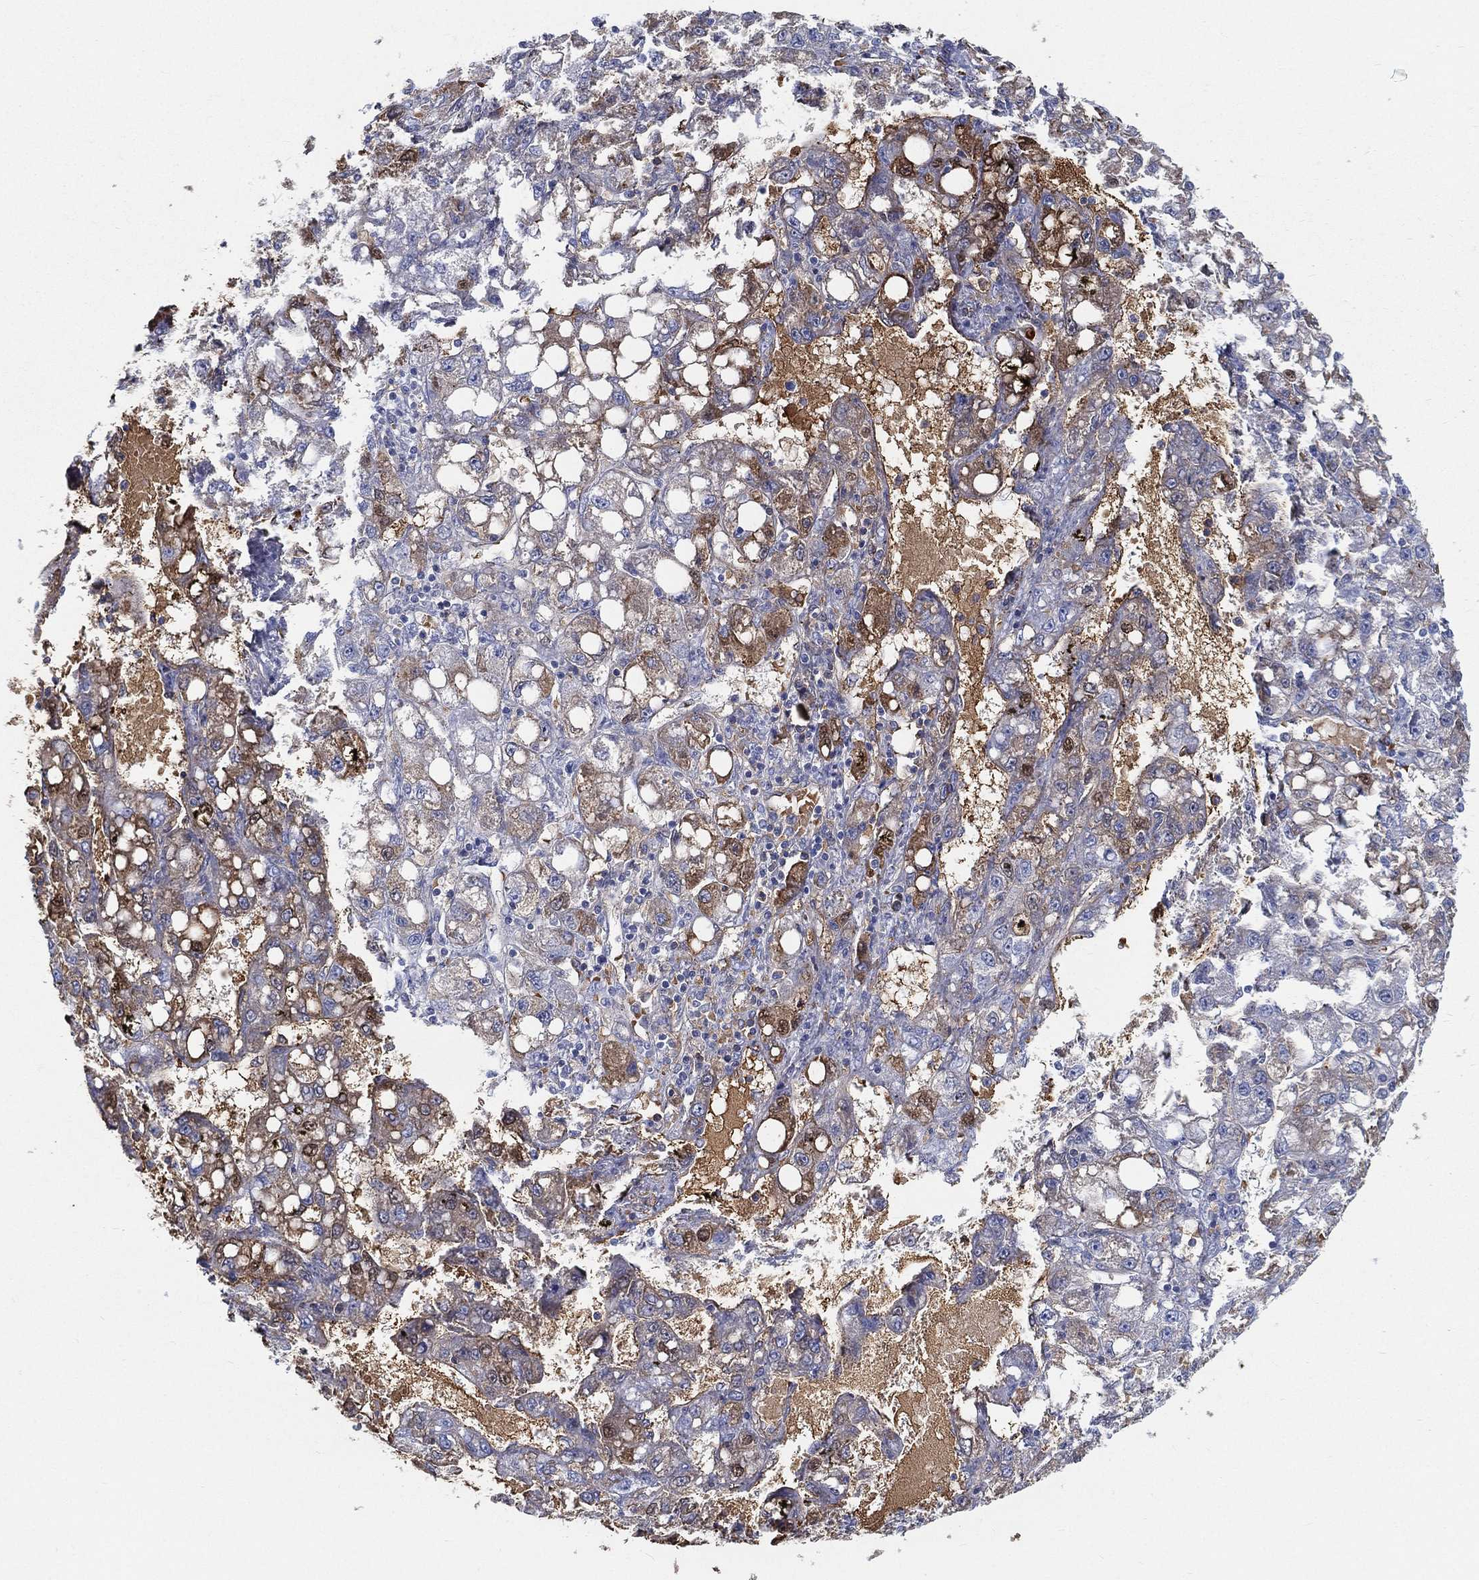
{"staining": {"intensity": "moderate", "quantity": "<25%", "location": "cytoplasmic/membranous"}, "tissue": "liver cancer", "cell_type": "Tumor cells", "image_type": "cancer", "snomed": [{"axis": "morphology", "description": "Carcinoma, Hepatocellular, NOS"}, {"axis": "topography", "description": "Liver"}], "caption": "The micrograph exhibits staining of liver hepatocellular carcinoma, revealing moderate cytoplasmic/membranous protein expression (brown color) within tumor cells. (brown staining indicates protein expression, while blue staining denotes nuclei).", "gene": "IFNB1", "patient": {"sex": "female", "age": 65}}